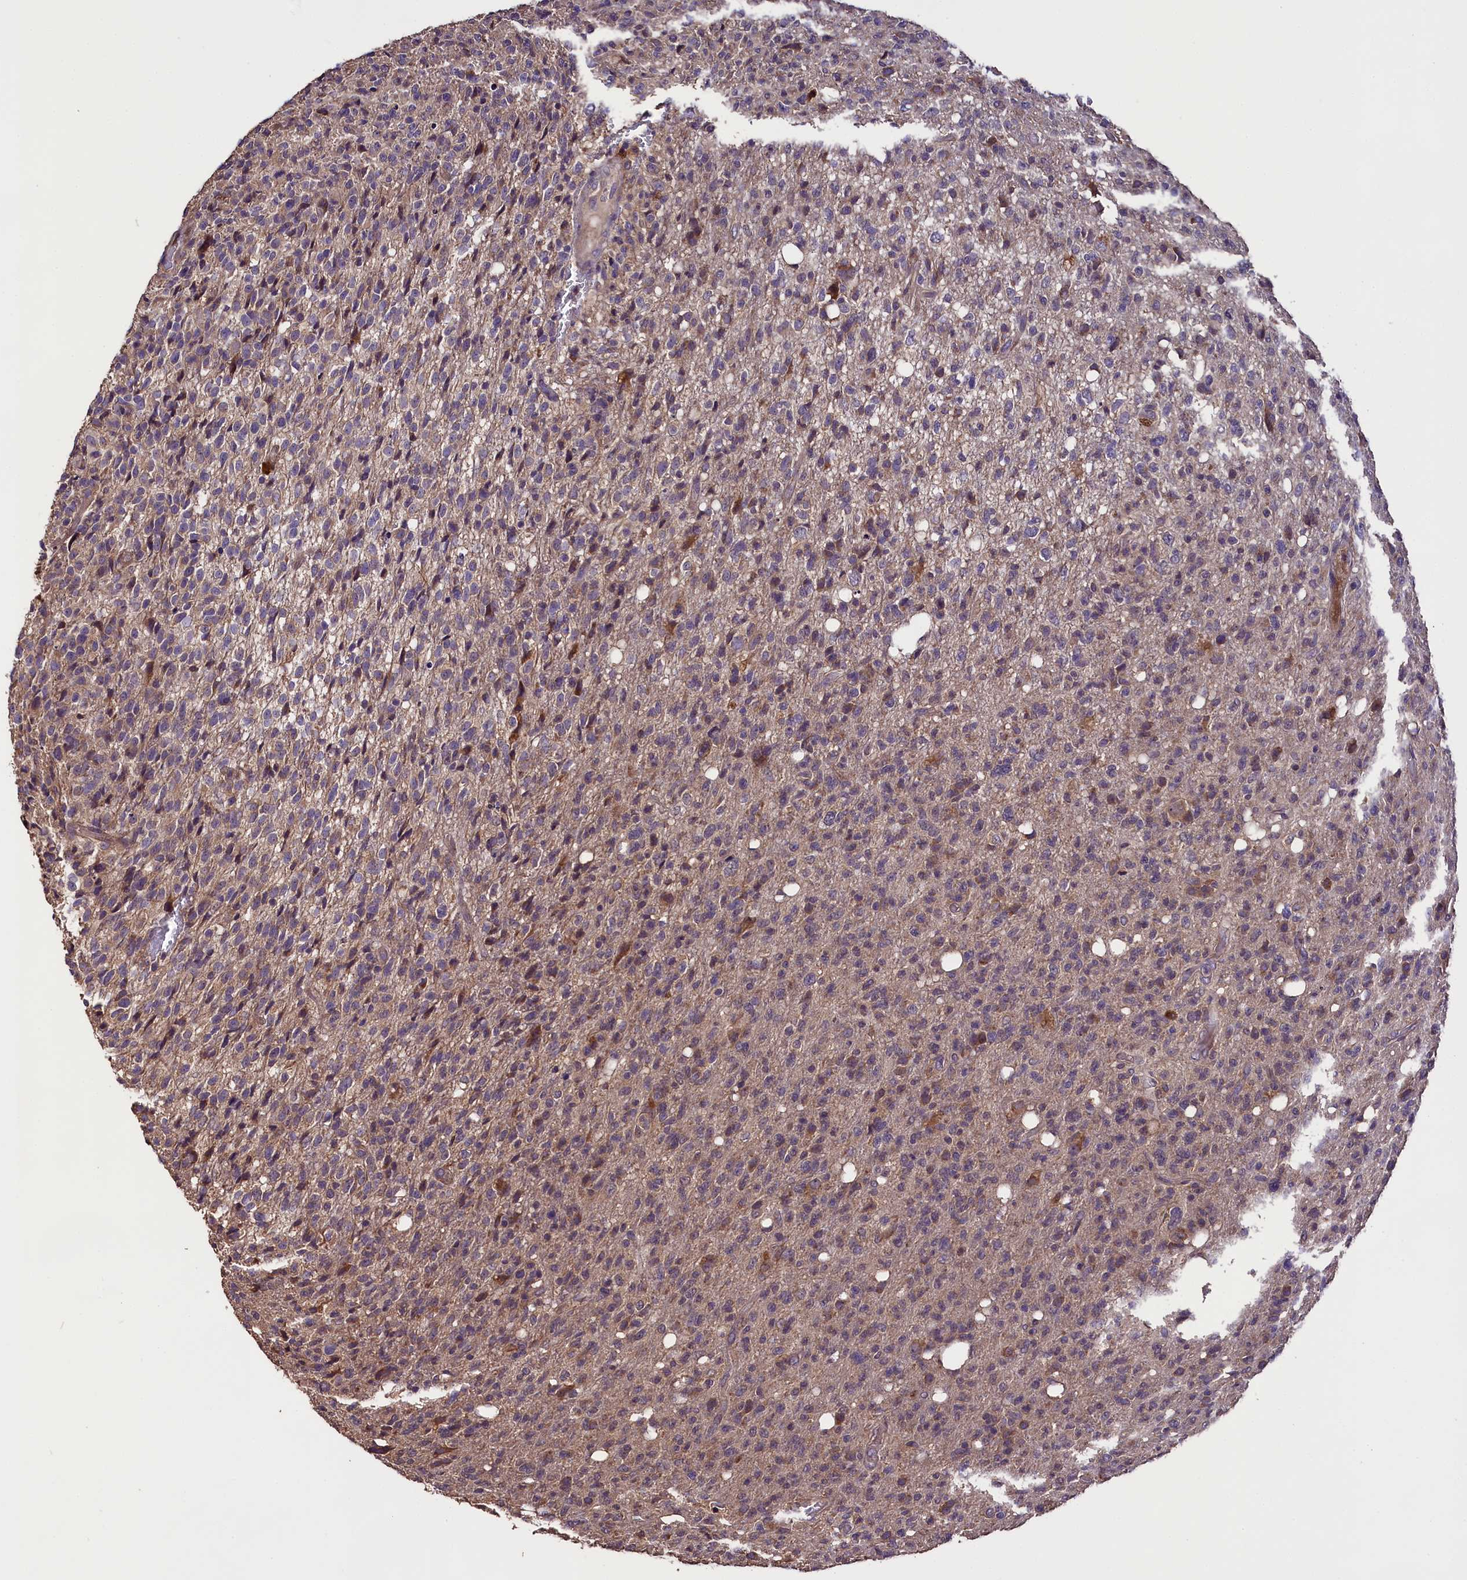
{"staining": {"intensity": "weak", "quantity": "<25%", "location": "cytoplasmic/membranous"}, "tissue": "glioma", "cell_type": "Tumor cells", "image_type": "cancer", "snomed": [{"axis": "morphology", "description": "Glioma, malignant, High grade"}, {"axis": "topography", "description": "Brain"}], "caption": "A micrograph of glioma stained for a protein exhibits no brown staining in tumor cells.", "gene": "ENKD1", "patient": {"sex": "female", "age": 57}}